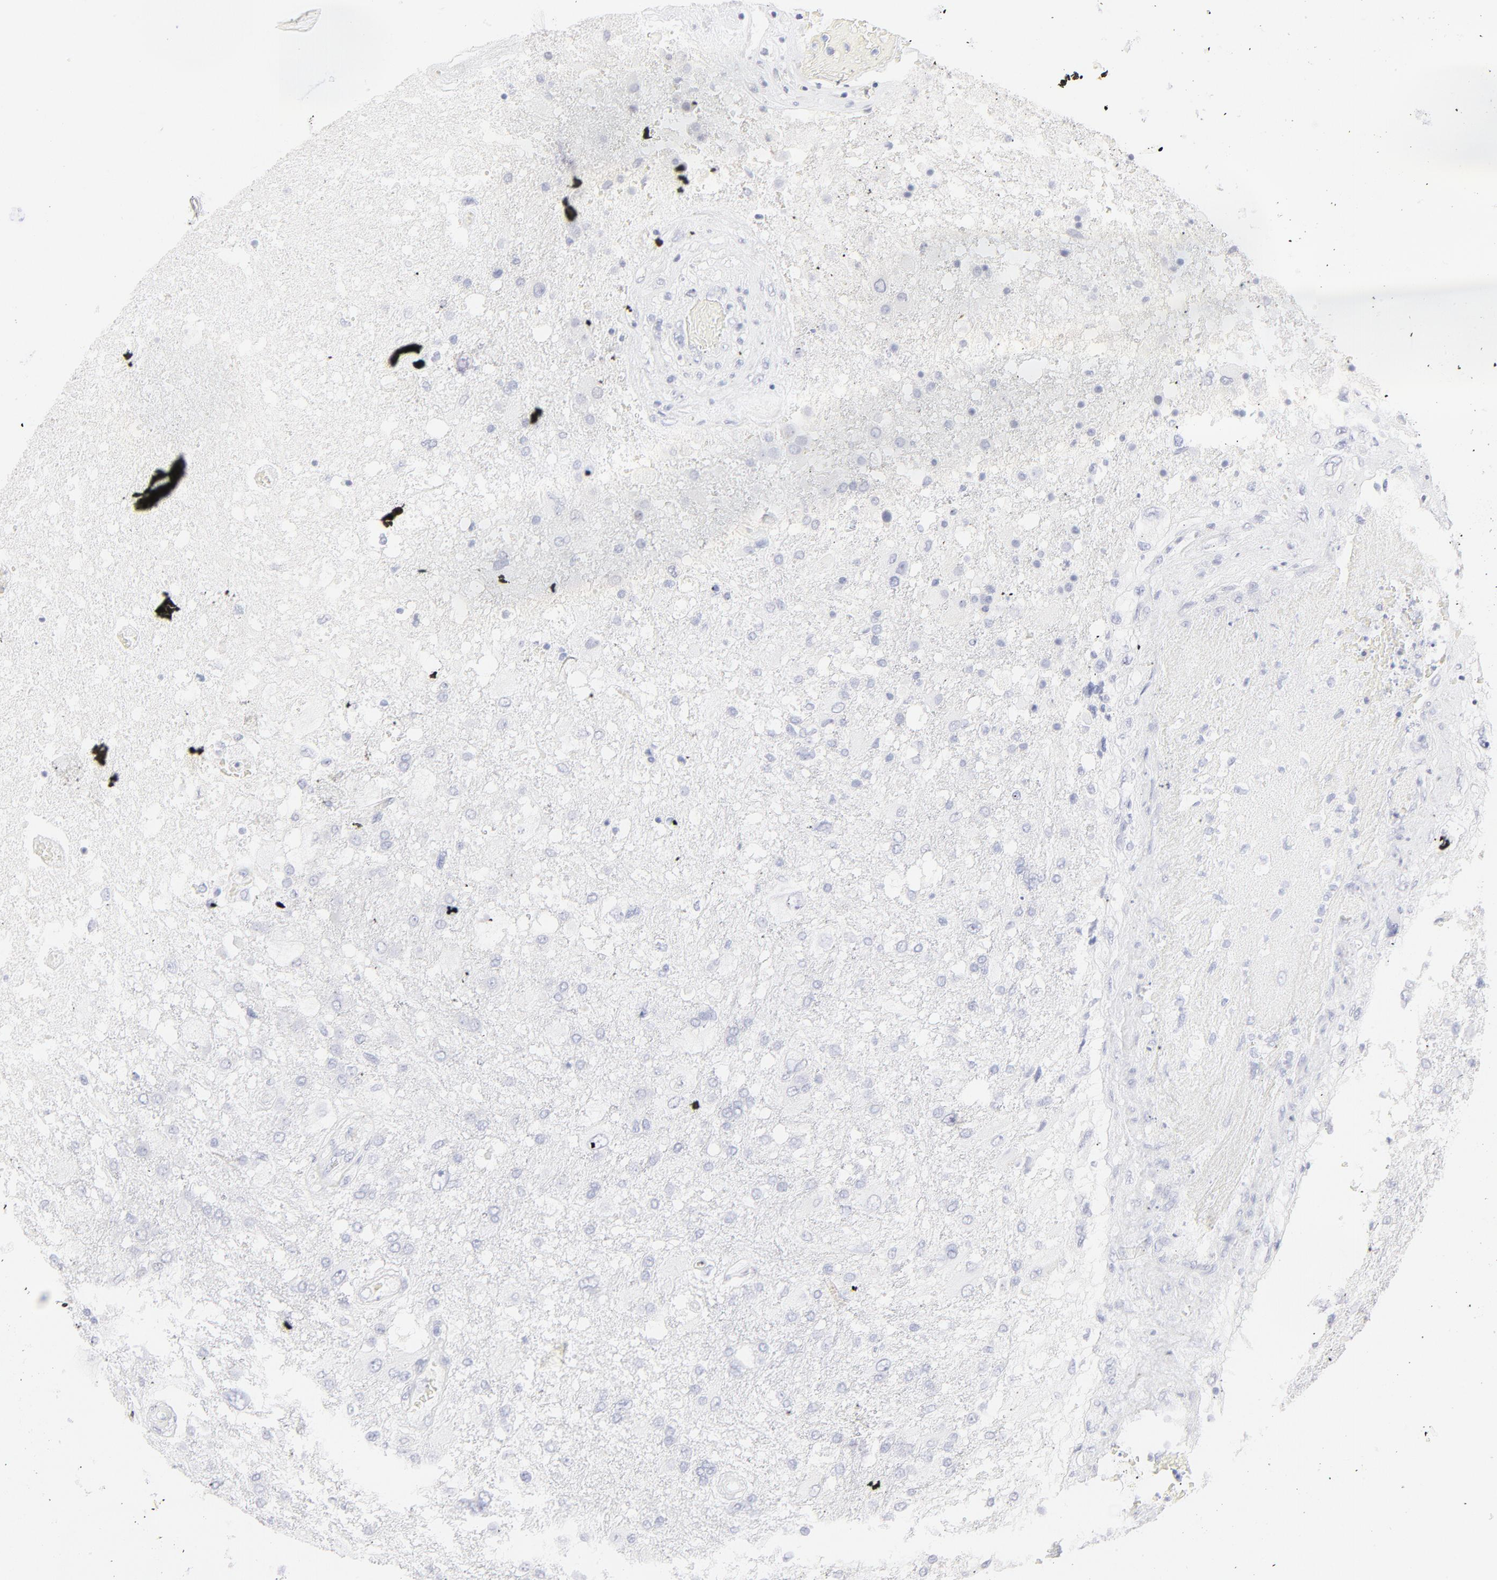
{"staining": {"intensity": "negative", "quantity": "none", "location": "none"}, "tissue": "glioma", "cell_type": "Tumor cells", "image_type": "cancer", "snomed": [{"axis": "morphology", "description": "Glioma, malignant, High grade"}, {"axis": "topography", "description": "Cerebral cortex"}], "caption": "An immunohistochemistry histopathology image of glioma is shown. There is no staining in tumor cells of glioma.", "gene": "ELF3", "patient": {"sex": "male", "age": 79}}